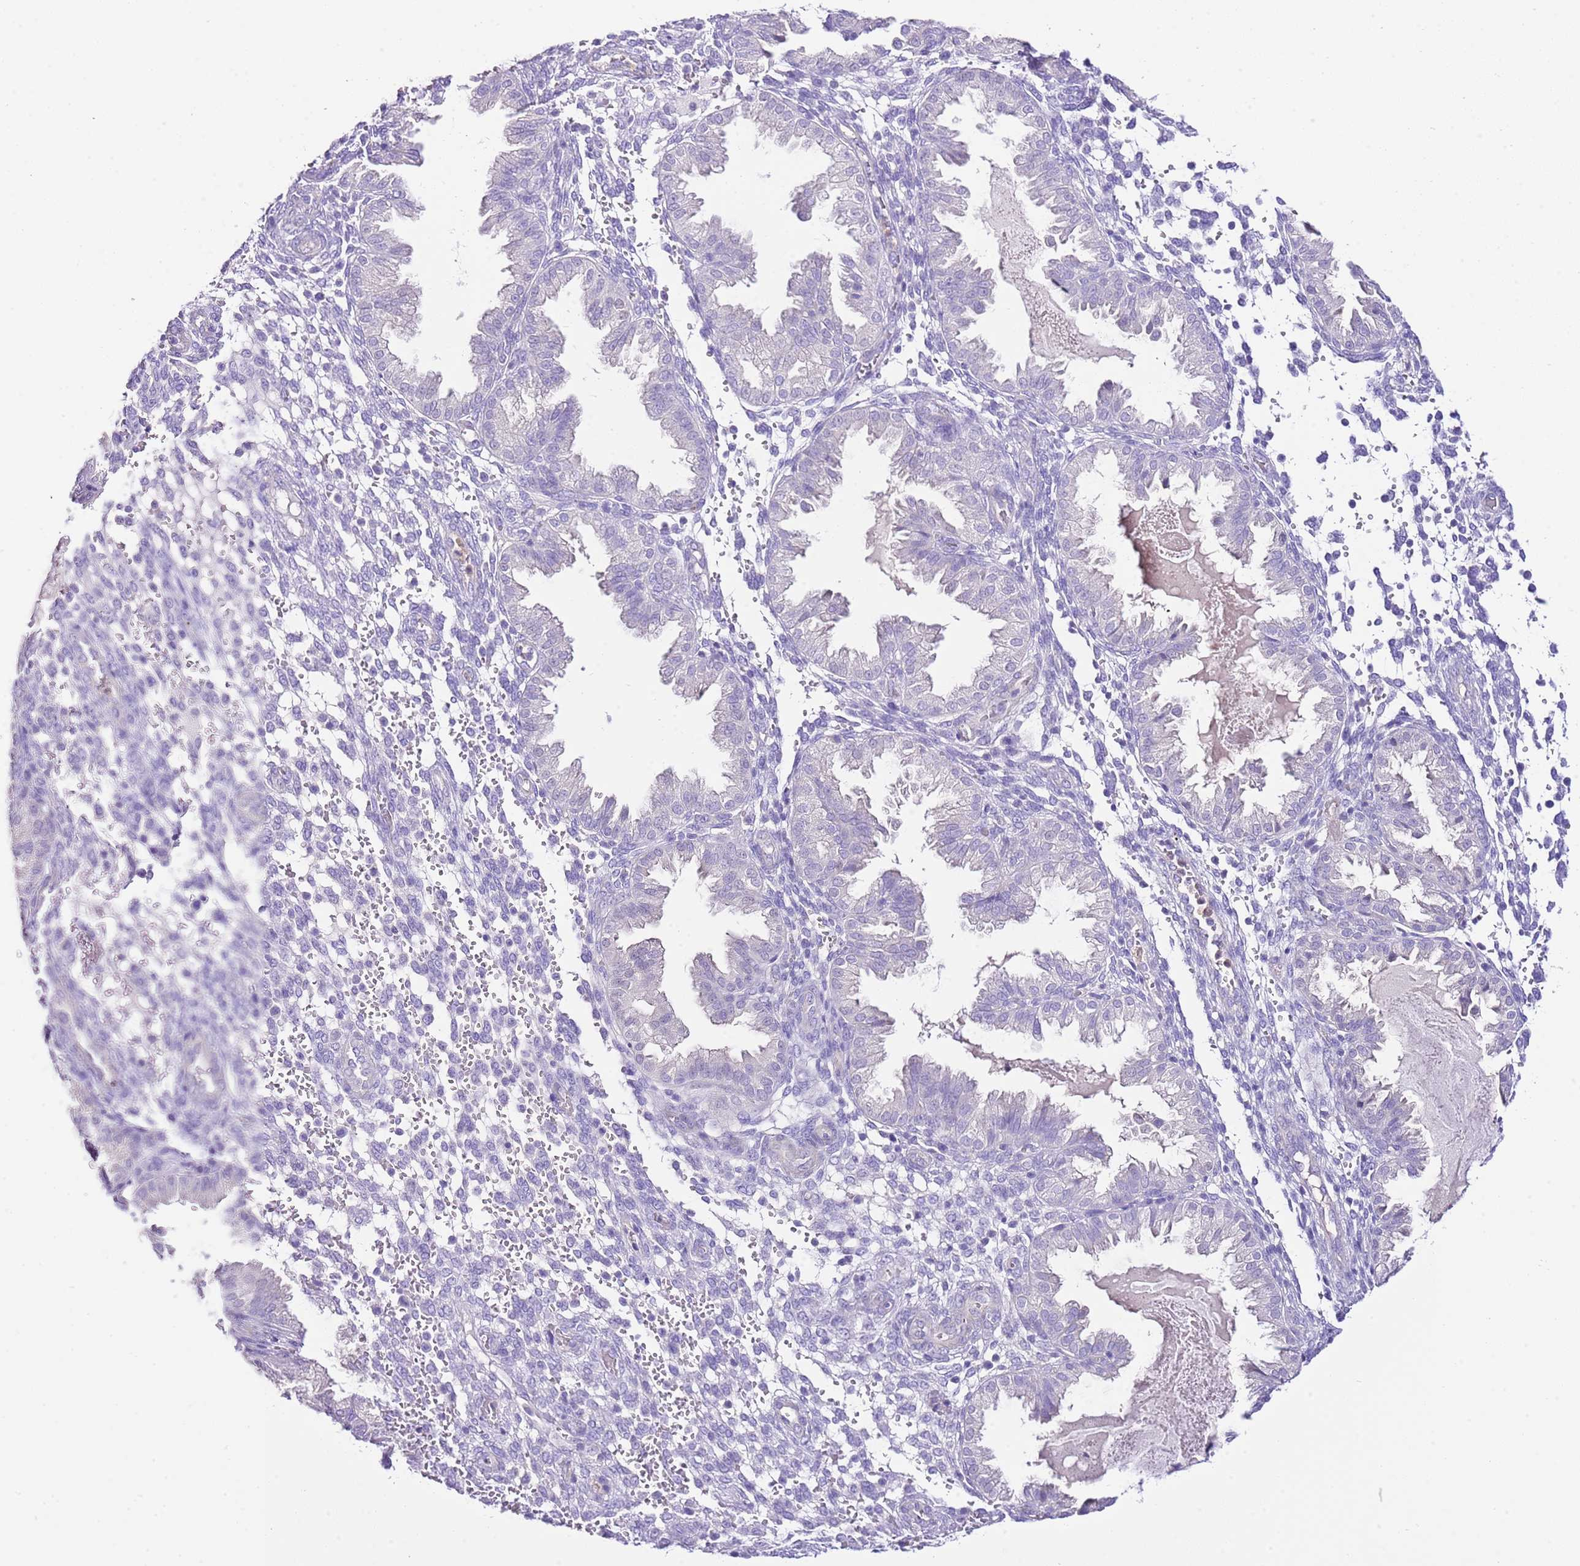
{"staining": {"intensity": "negative", "quantity": "none", "location": "none"}, "tissue": "endometrium", "cell_type": "Cells in endometrial stroma", "image_type": "normal", "snomed": [{"axis": "morphology", "description": "Normal tissue, NOS"}, {"axis": "topography", "description": "Endometrium"}], "caption": "An immunohistochemistry micrograph of unremarkable endometrium is shown. There is no staining in cells in endometrial stroma of endometrium. (DAB (3,3'-diaminobenzidine) IHC, high magnification).", "gene": "BHLHA15", "patient": {"sex": "female", "age": 33}}